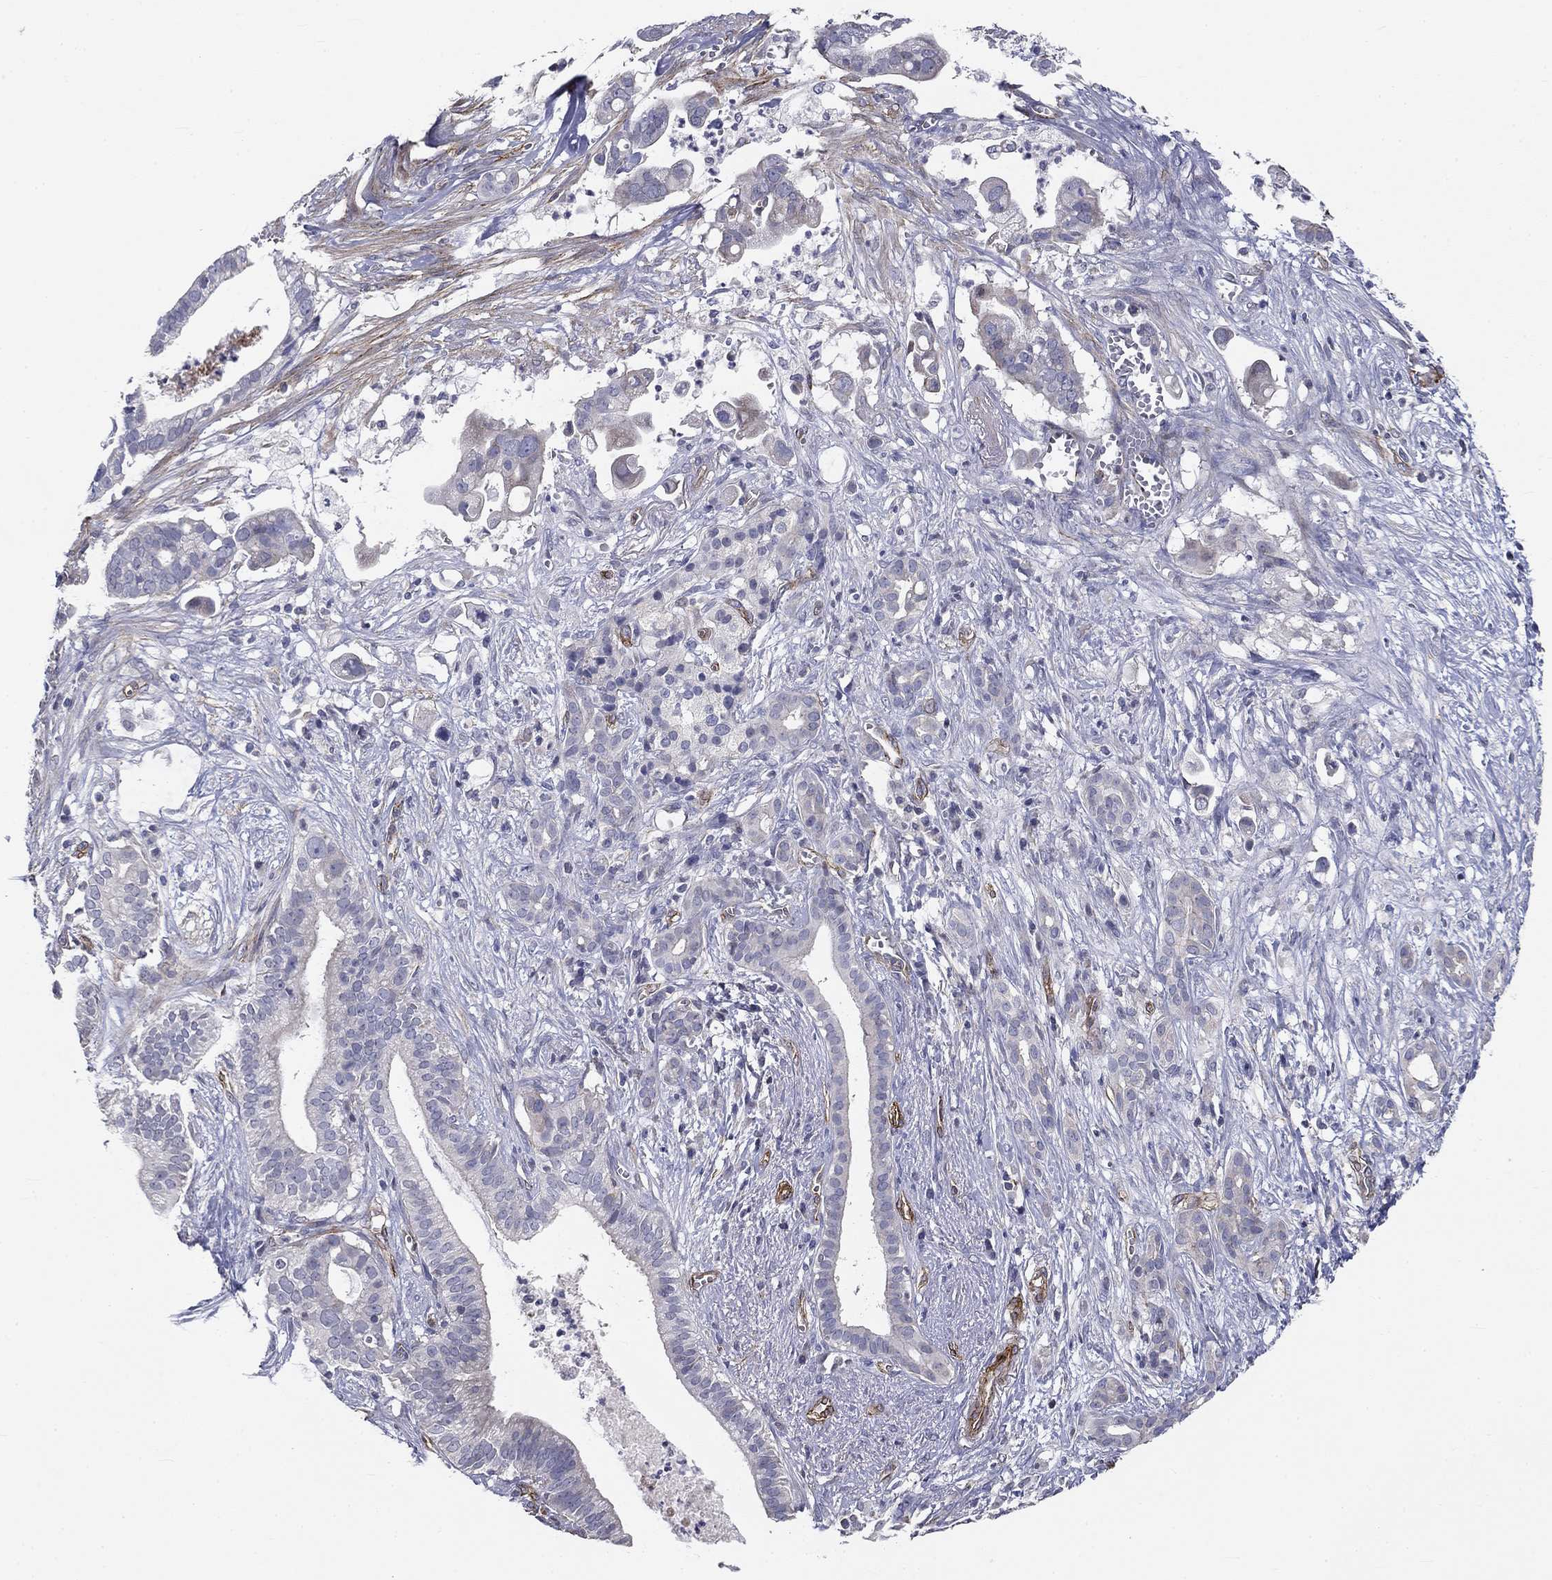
{"staining": {"intensity": "negative", "quantity": "none", "location": "none"}, "tissue": "pancreatic cancer", "cell_type": "Tumor cells", "image_type": "cancer", "snomed": [{"axis": "morphology", "description": "Adenocarcinoma, NOS"}, {"axis": "topography", "description": "Pancreas"}], "caption": "The IHC photomicrograph has no significant expression in tumor cells of adenocarcinoma (pancreatic) tissue. (DAB immunohistochemistry, high magnification).", "gene": "SYNC", "patient": {"sex": "male", "age": 61}}